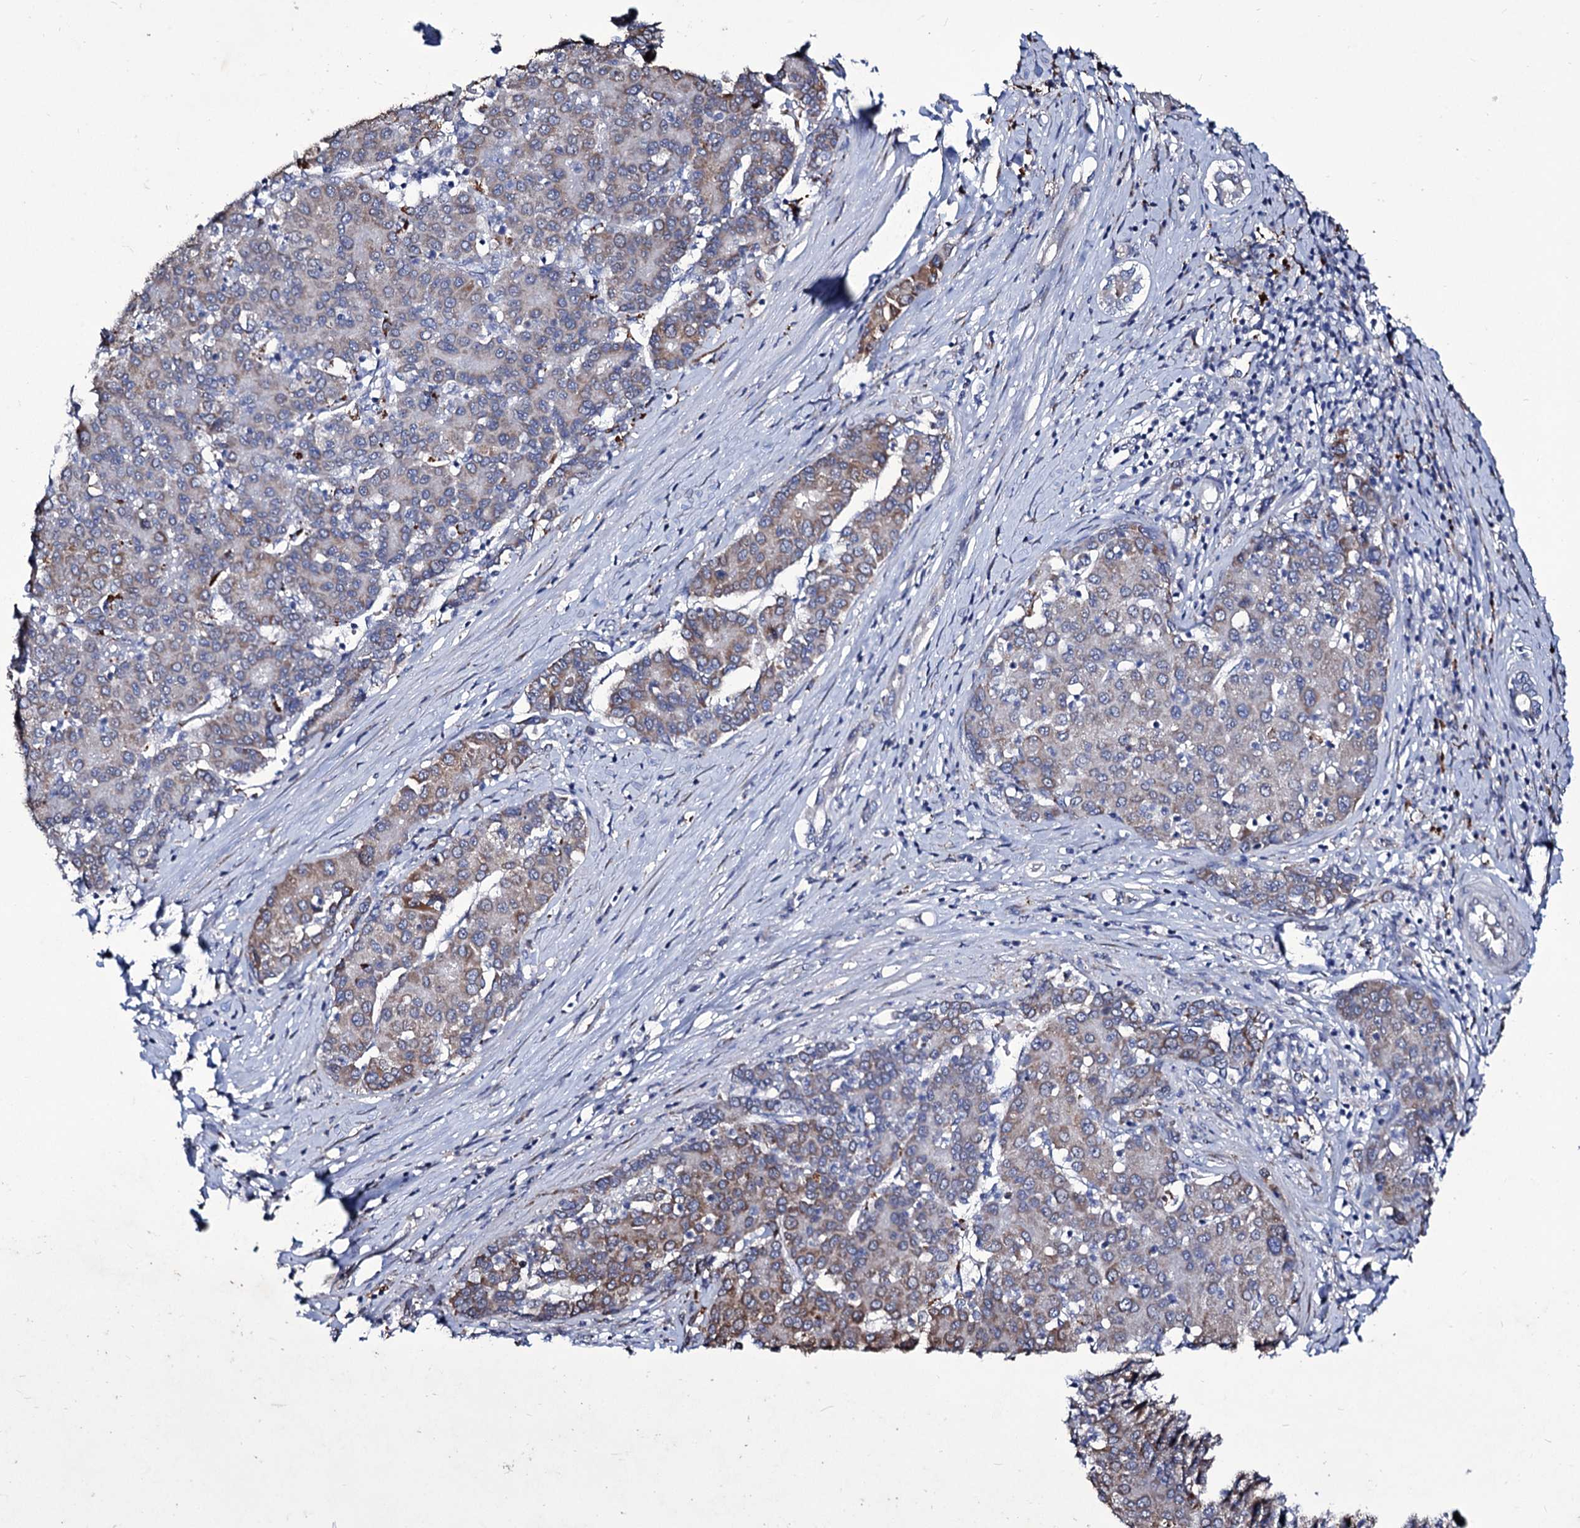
{"staining": {"intensity": "moderate", "quantity": "25%-75%", "location": "cytoplasmic/membranous"}, "tissue": "liver cancer", "cell_type": "Tumor cells", "image_type": "cancer", "snomed": [{"axis": "morphology", "description": "Carcinoma, Hepatocellular, NOS"}, {"axis": "topography", "description": "Liver"}], "caption": "Immunohistochemical staining of human liver hepatocellular carcinoma exhibits medium levels of moderate cytoplasmic/membranous protein expression in approximately 25%-75% of tumor cells.", "gene": "TUBGCP5", "patient": {"sex": "male", "age": 65}}